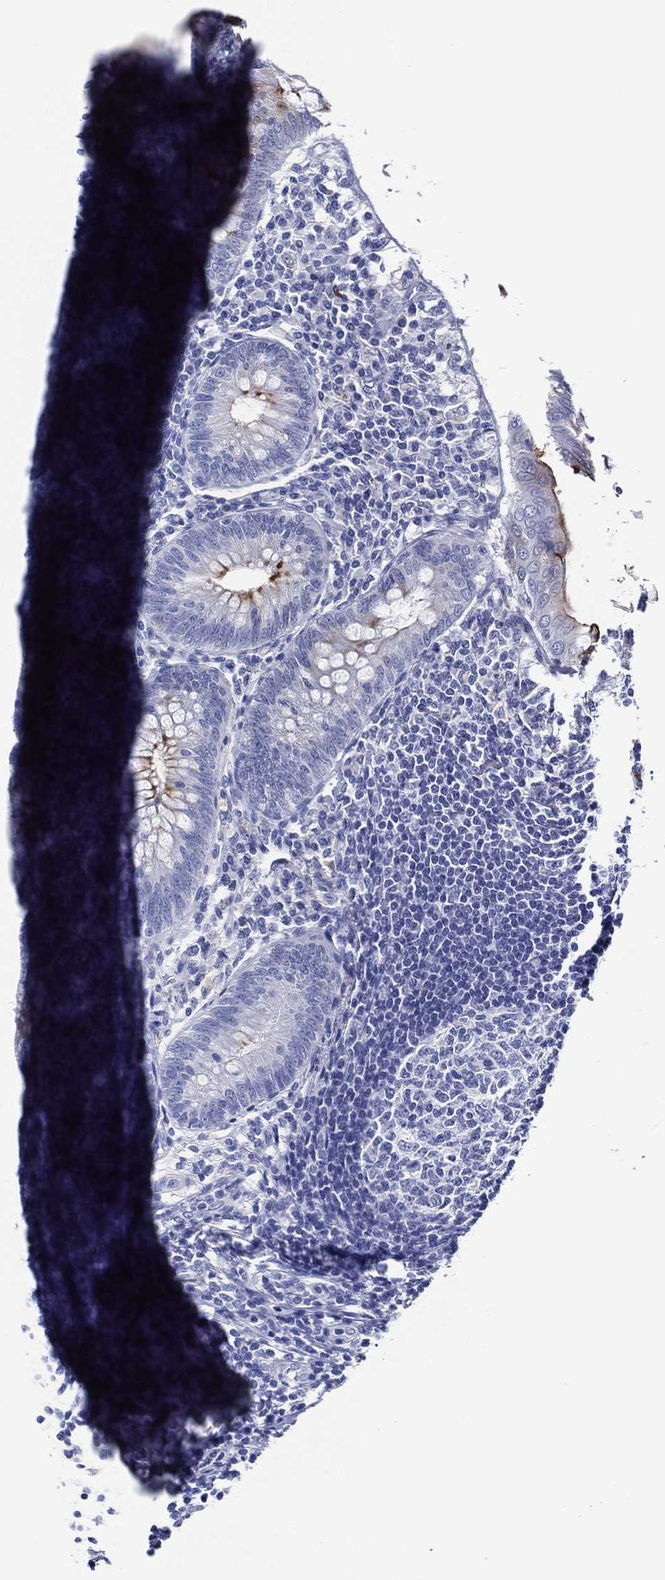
{"staining": {"intensity": "strong", "quantity": "<25%", "location": "cytoplasmic/membranous"}, "tissue": "appendix", "cell_type": "Glandular cells", "image_type": "normal", "snomed": [{"axis": "morphology", "description": "Normal tissue, NOS"}, {"axis": "morphology", "description": "Inflammation, NOS"}, {"axis": "topography", "description": "Appendix"}], "caption": "This photomicrograph shows immunohistochemistry (IHC) staining of unremarkable human appendix, with medium strong cytoplasmic/membranous positivity in about <25% of glandular cells.", "gene": "ACE2", "patient": {"sex": "male", "age": 16}}